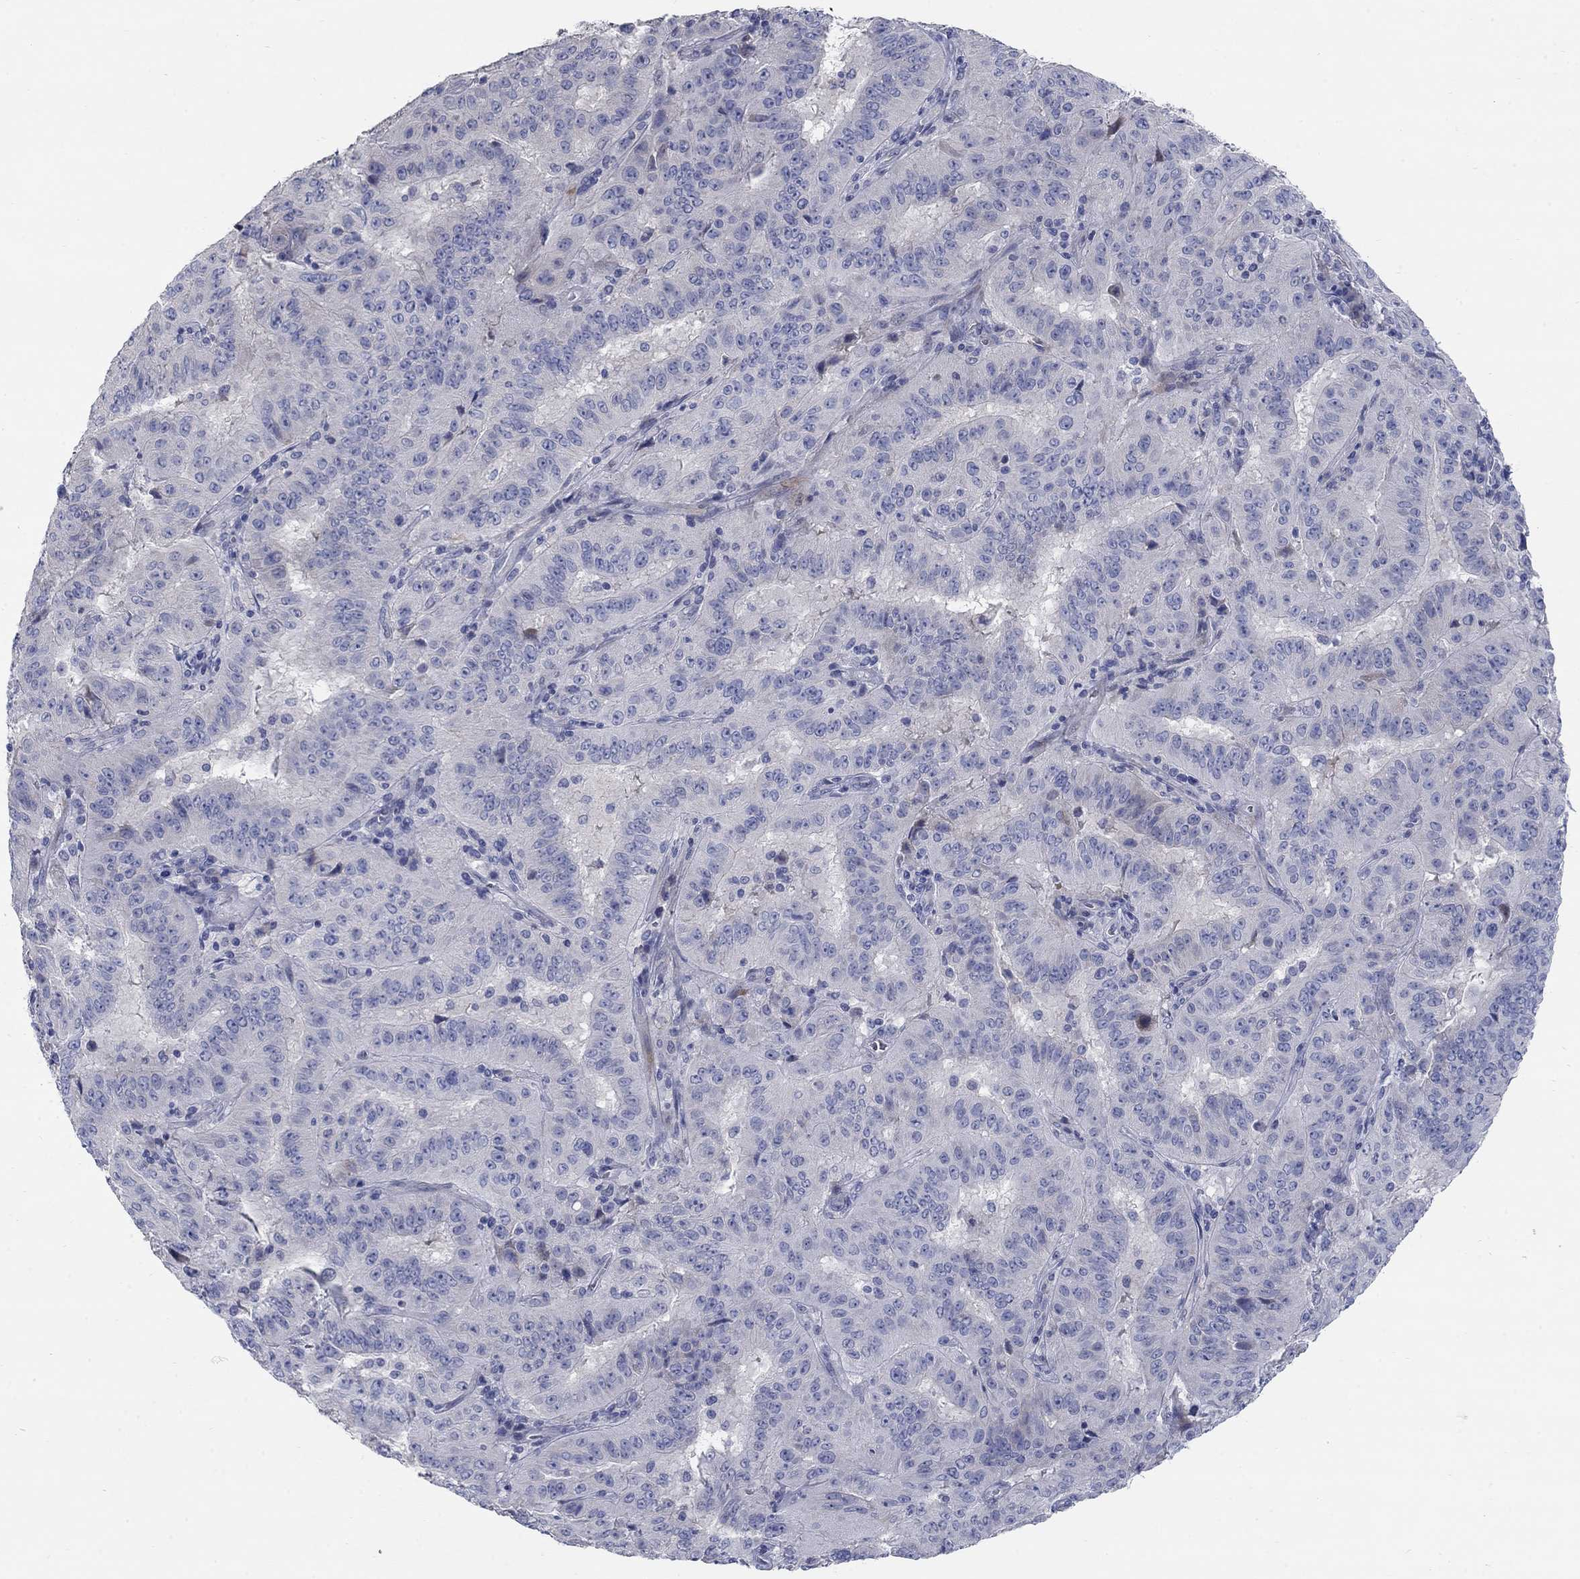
{"staining": {"intensity": "negative", "quantity": "none", "location": "none"}, "tissue": "pancreatic cancer", "cell_type": "Tumor cells", "image_type": "cancer", "snomed": [{"axis": "morphology", "description": "Adenocarcinoma, NOS"}, {"axis": "topography", "description": "Pancreas"}], "caption": "The image reveals no significant positivity in tumor cells of pancreatic cancer (adenocarcinoma). The staining was performed using DAB (3,3'-diaminobenzidine) to visualize the protein expression in brown, while the nuclei were stained in blue with hematoxylin (Magnification: 20x).", "gene": "TMEM249", "patient": {"sex": "male", "age": 63}}